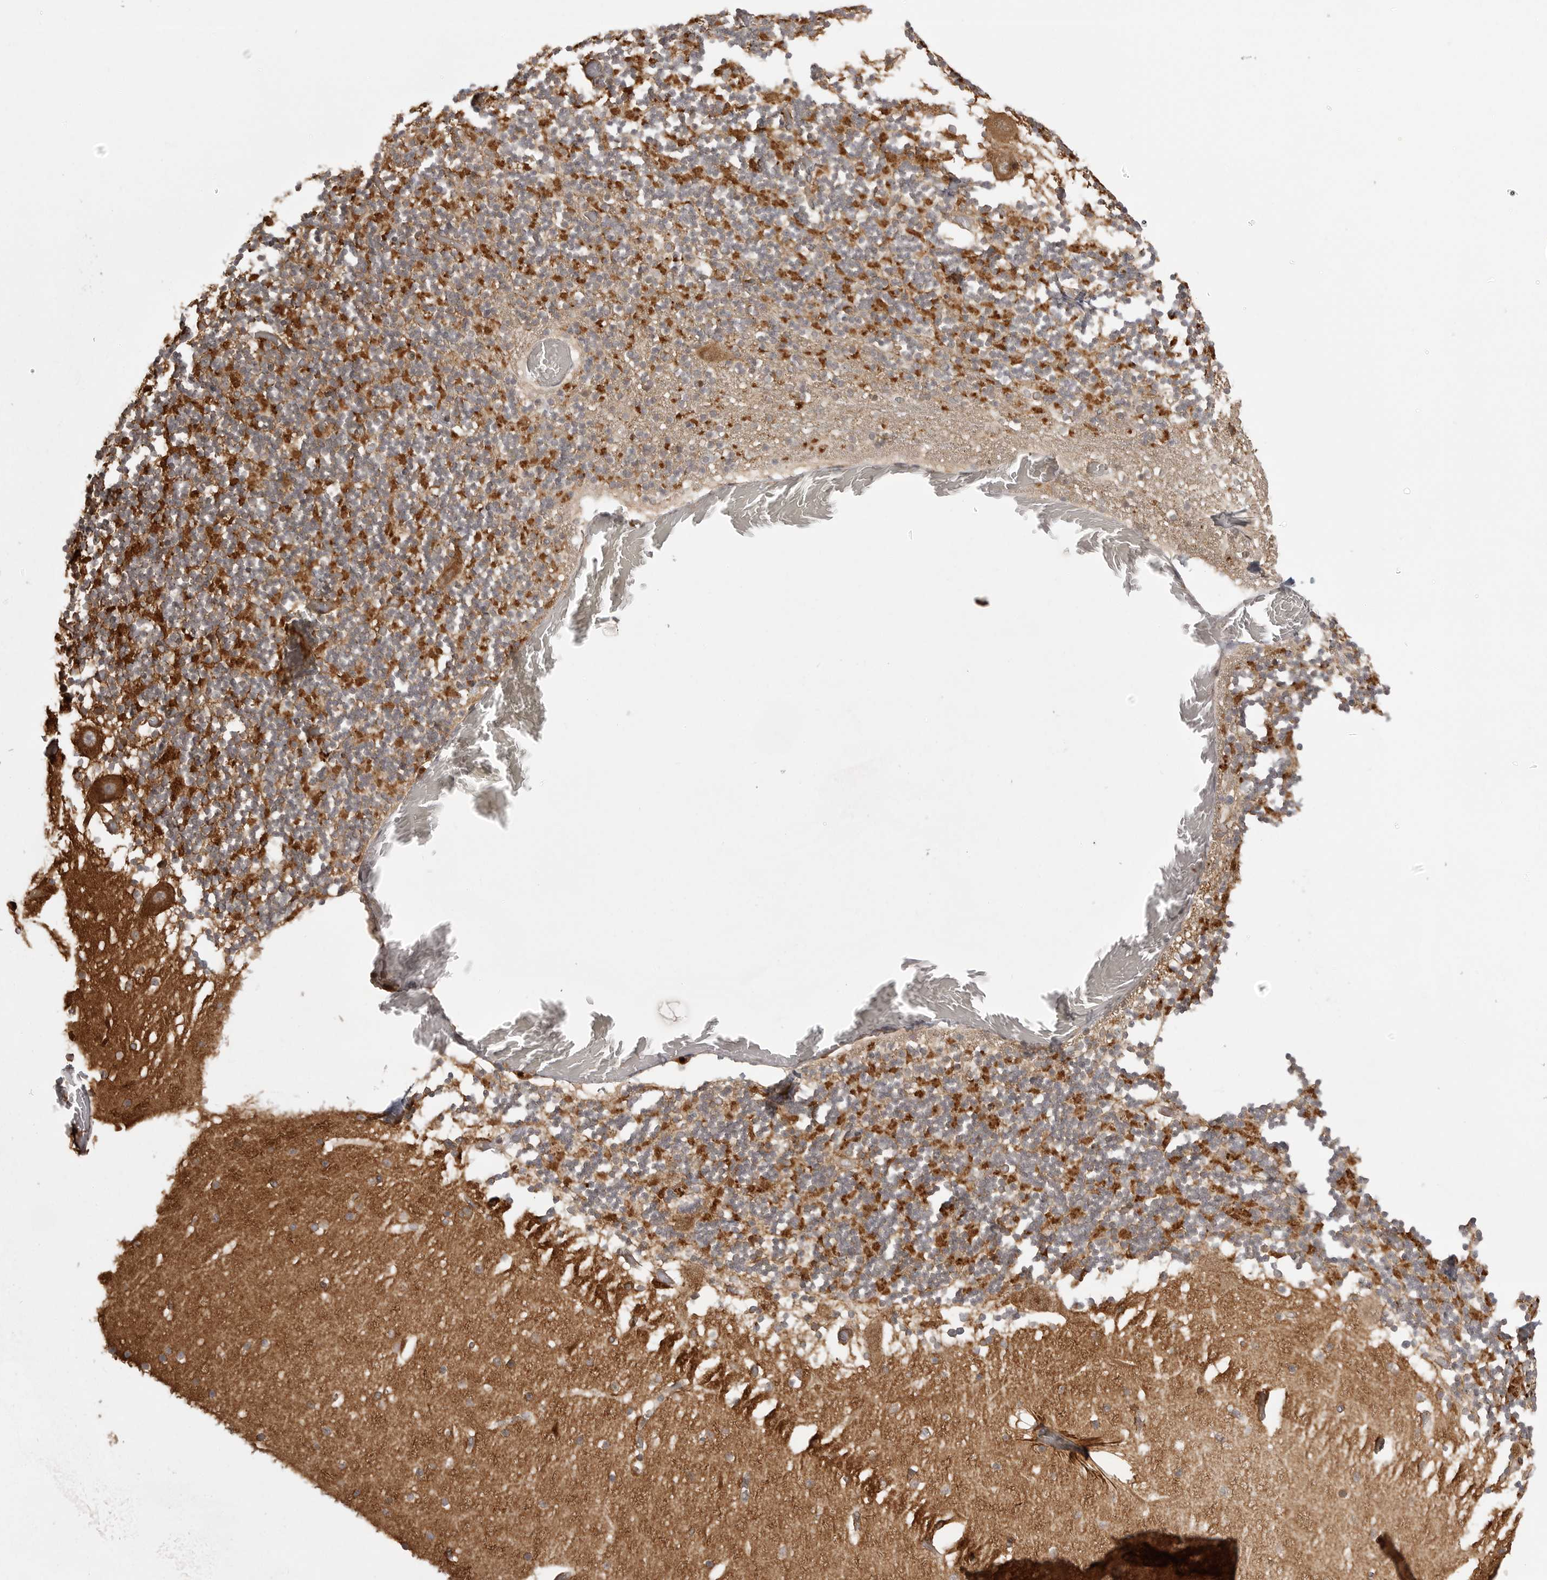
{"staining": {"intensity": "strong", "quantity": "25%-75%", "location": "cytoplasmic/membranous"}, "tissue": "cerebellum", "cell_type": "Cells in granular layer", "image_type": "normal", "snomed": [{"axis": "morphology", "description": "Normal tissue, NOS"}, {"axis": "topography", "description": "Cerebellum"}], "caption": "Human cerebellum stained with a brown dye reveals strong cytoplasmic/membranous positive positivity in about 25%-75% of cells in granular layer.", "gene": "FAT3", "patient": {"sex": "female", "age": 28}}